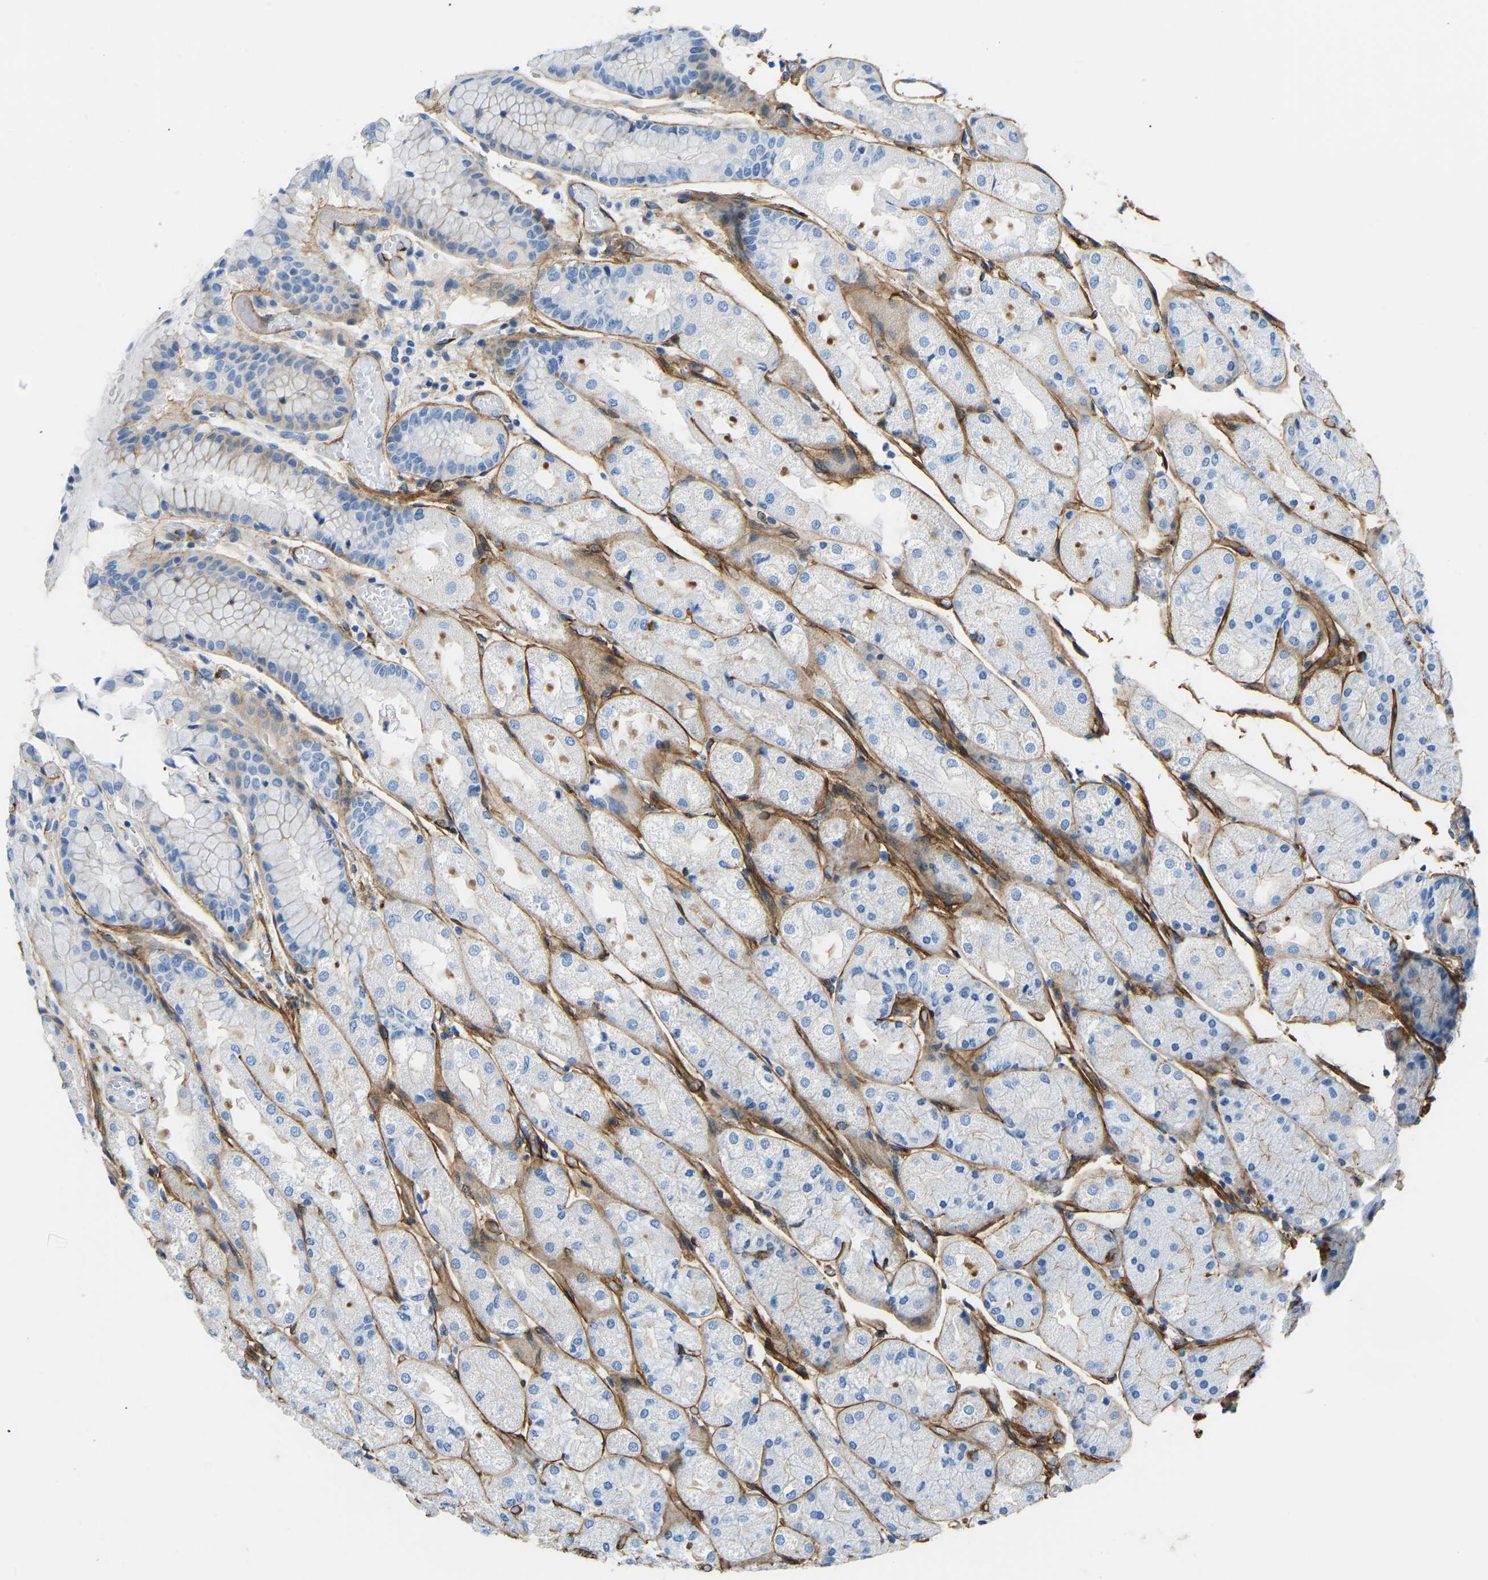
{"staining": {"intensity": "negative", "quantity": "none", "location": "none"}, "tissue": "stomach", "cell_type": "Glandular cells", "image_type": "normal", "snomed": [{"axis": "morphology", "description": "Normal tissue, NOS"}, {"axis": "topography", "description": "Stomach, upper"}], "caption": "High power microscopy photomicrograph of an immunohistochemistry image of benign stomach, revealing no significant expression in glandular cells. Brightfield microscopy of immunohistochemistry (IHC) stained with DAB (brown) and hematoxylin (blue), captured at high magnification.", "gene": "COL15A1", "patient": {"sex": "male", "age": 72}}